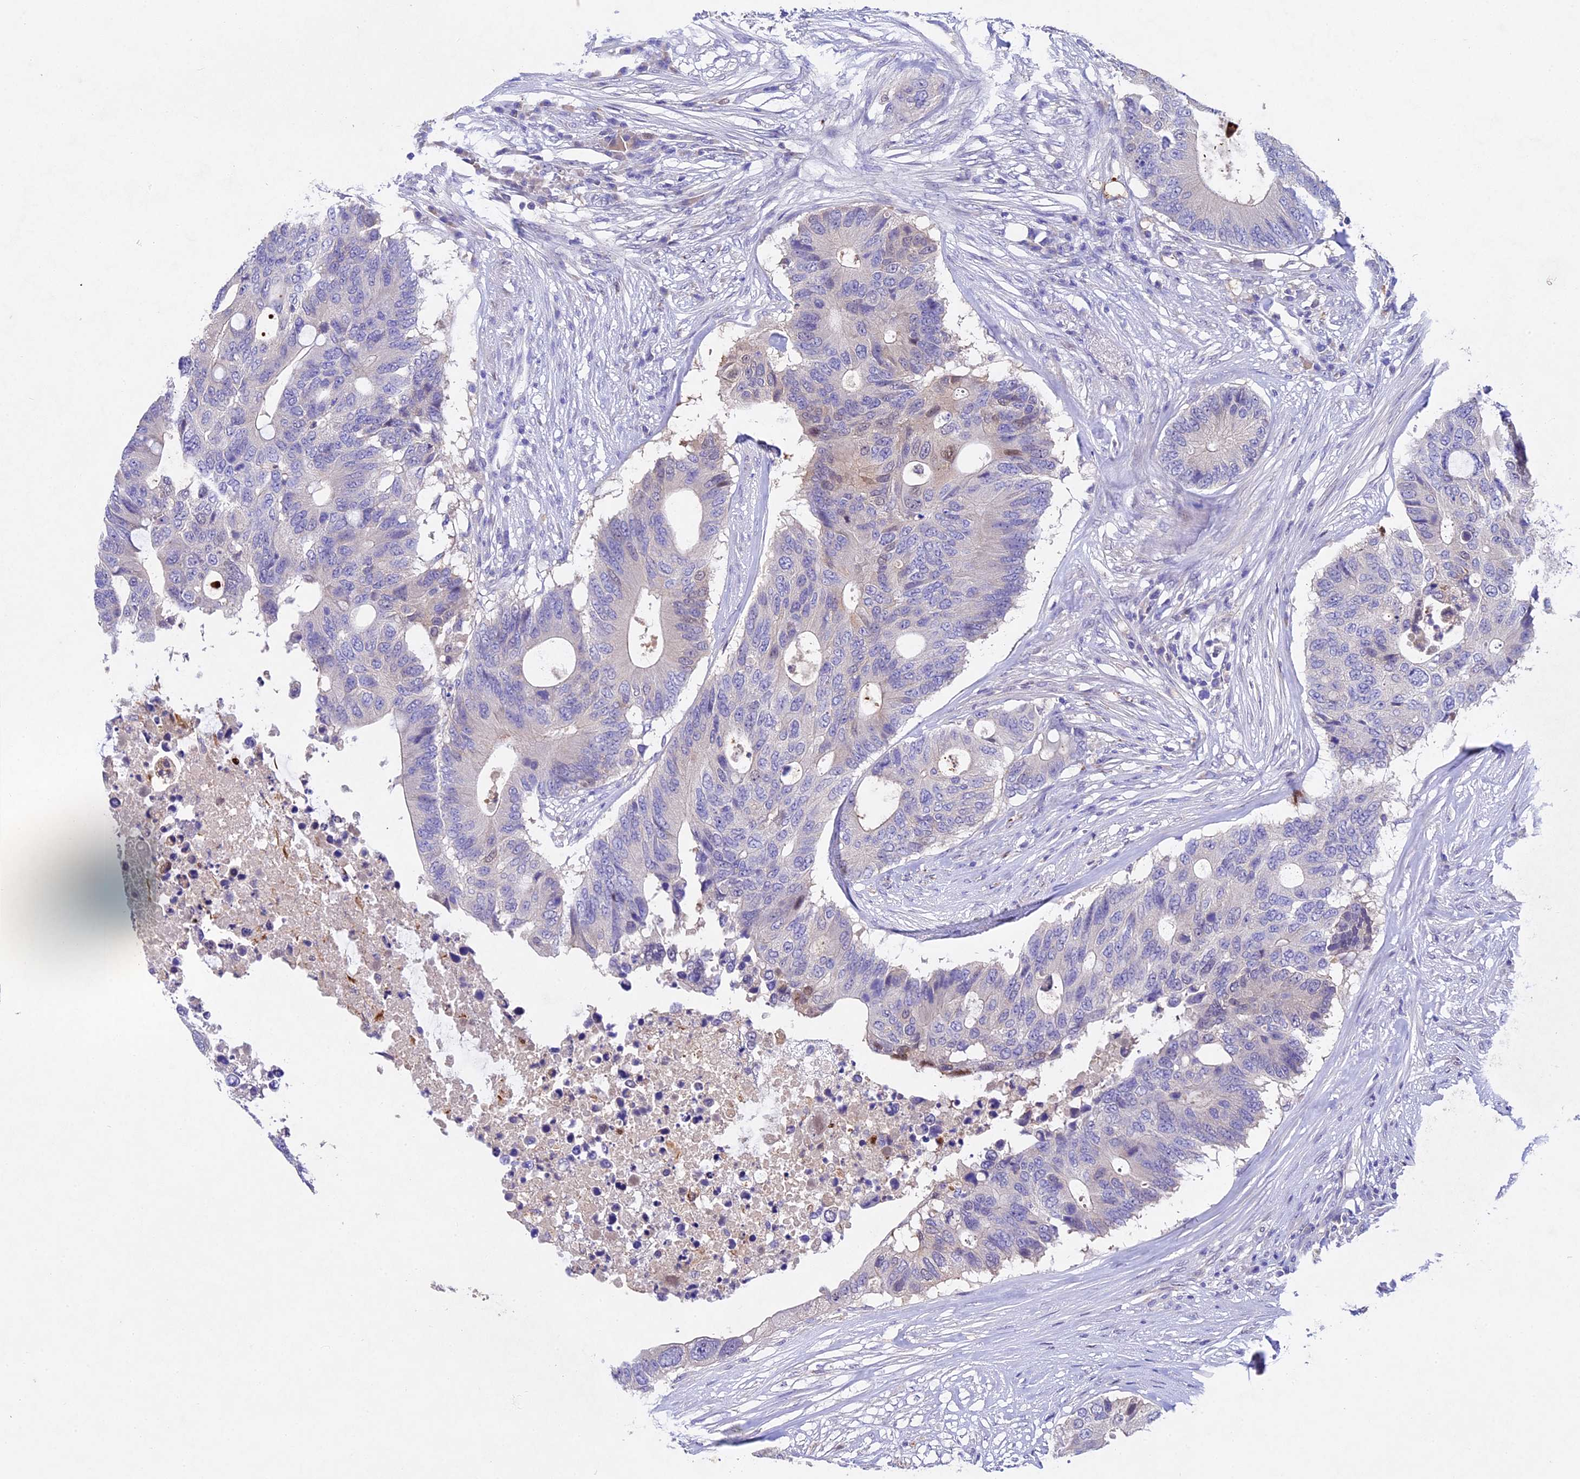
{"staining": {"intensity": "negative", "quantity": "none", "location": "none"}, "tissue": "colorectal cancer", "cell_type": "Tumor cells", "image_type": "cancer", "snomed": [{"axis": "morphology", "description": "Adenocarcinoma, NOS"}, {"axis": "topography", "description": "Colon"}], "caption": "Immunohistochemistry photomicrograph of neoplastic tissue: human colorectal cancer stained with DAB (3,3'-diaminobenzidine) displays no significant protein positivity in tumor cells. The staining is performed using DAB brown chromogen with nuclei counter-stained in using hematoxylin.", "gene": "TGDS", "patient": {"sex": "male", "age": 71}}